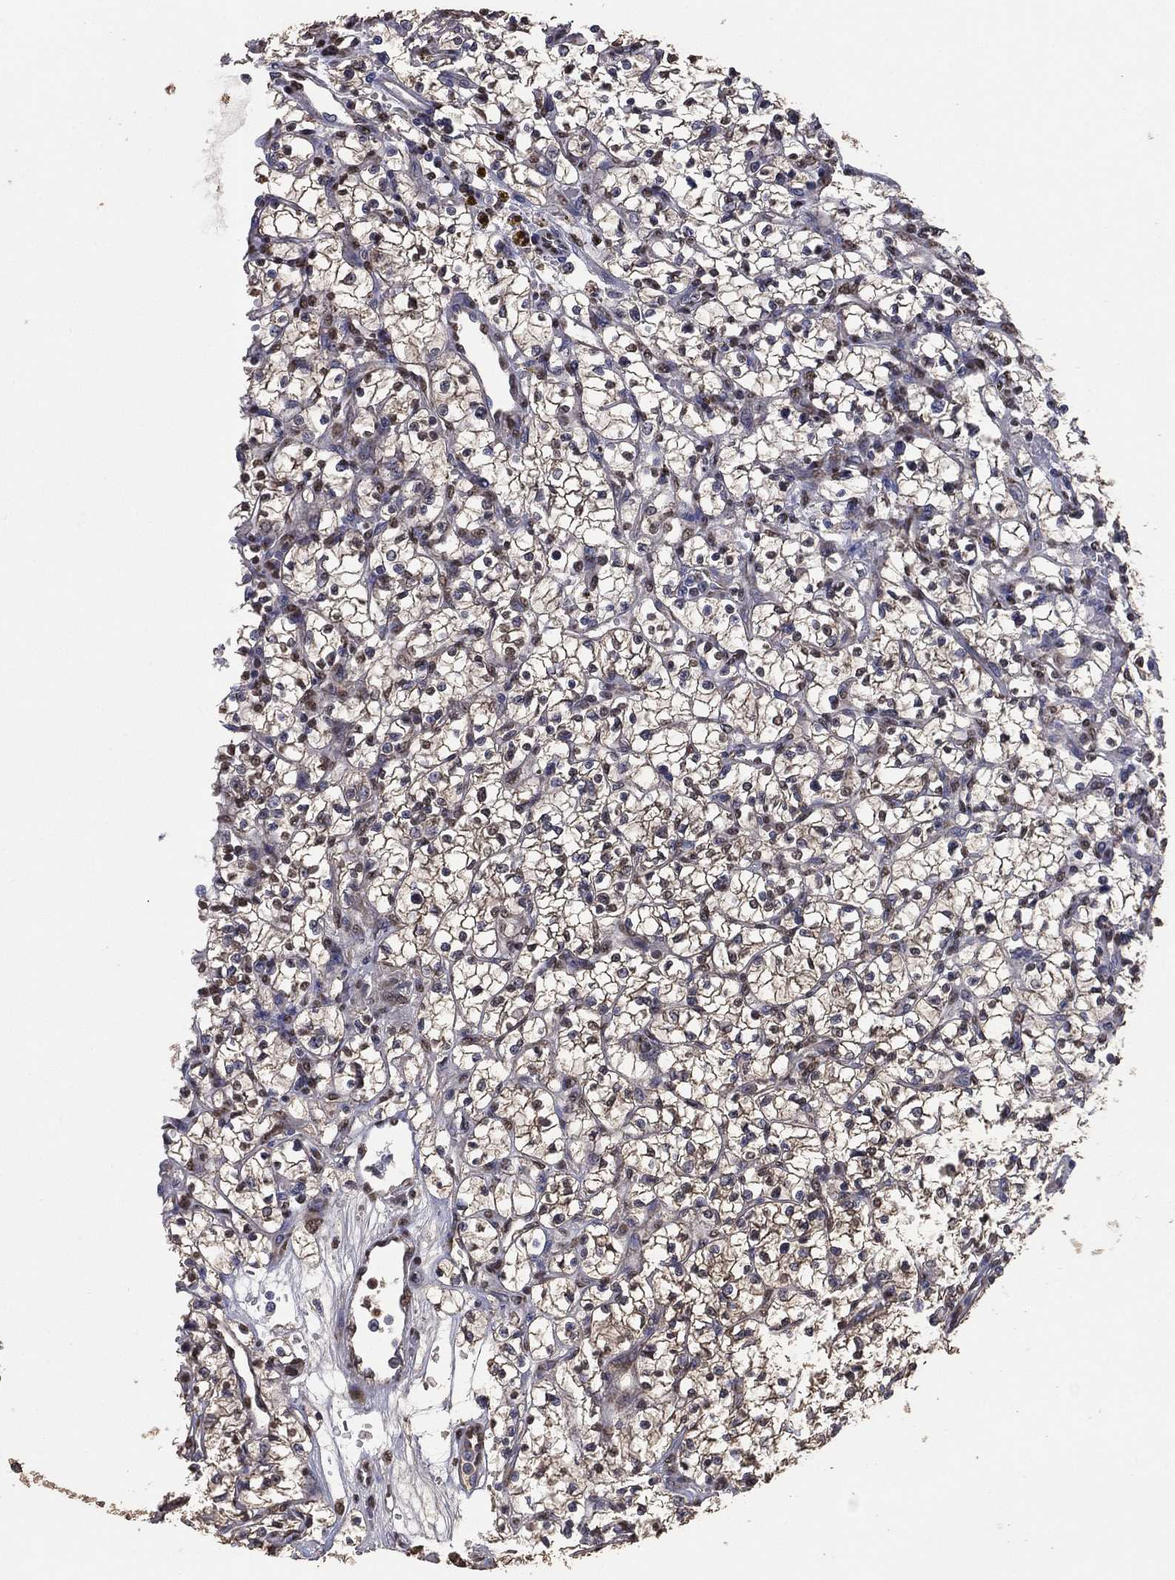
{"staining": {"intensity": "weak", "quantity": ">75%", "location": "cytoplasmic/membranous"}, "tissue": "renal cancer", "cell_type": "Tumor cells", "image_type": "cancer", "snomed": [{"axis": "morphology", "description": "Adenocarcinoma, NOS"}, {"axis": "topography", "description": "Kidney"}], "caption": "Renal cancer tissue exhibits weak cytoplasmic/membranous positivity in approximately >75% of tumor cells, visualized by immunohistochemistry.", "gene": "ALDH7A1", "patient": {"sex": "female", "age": 64}}